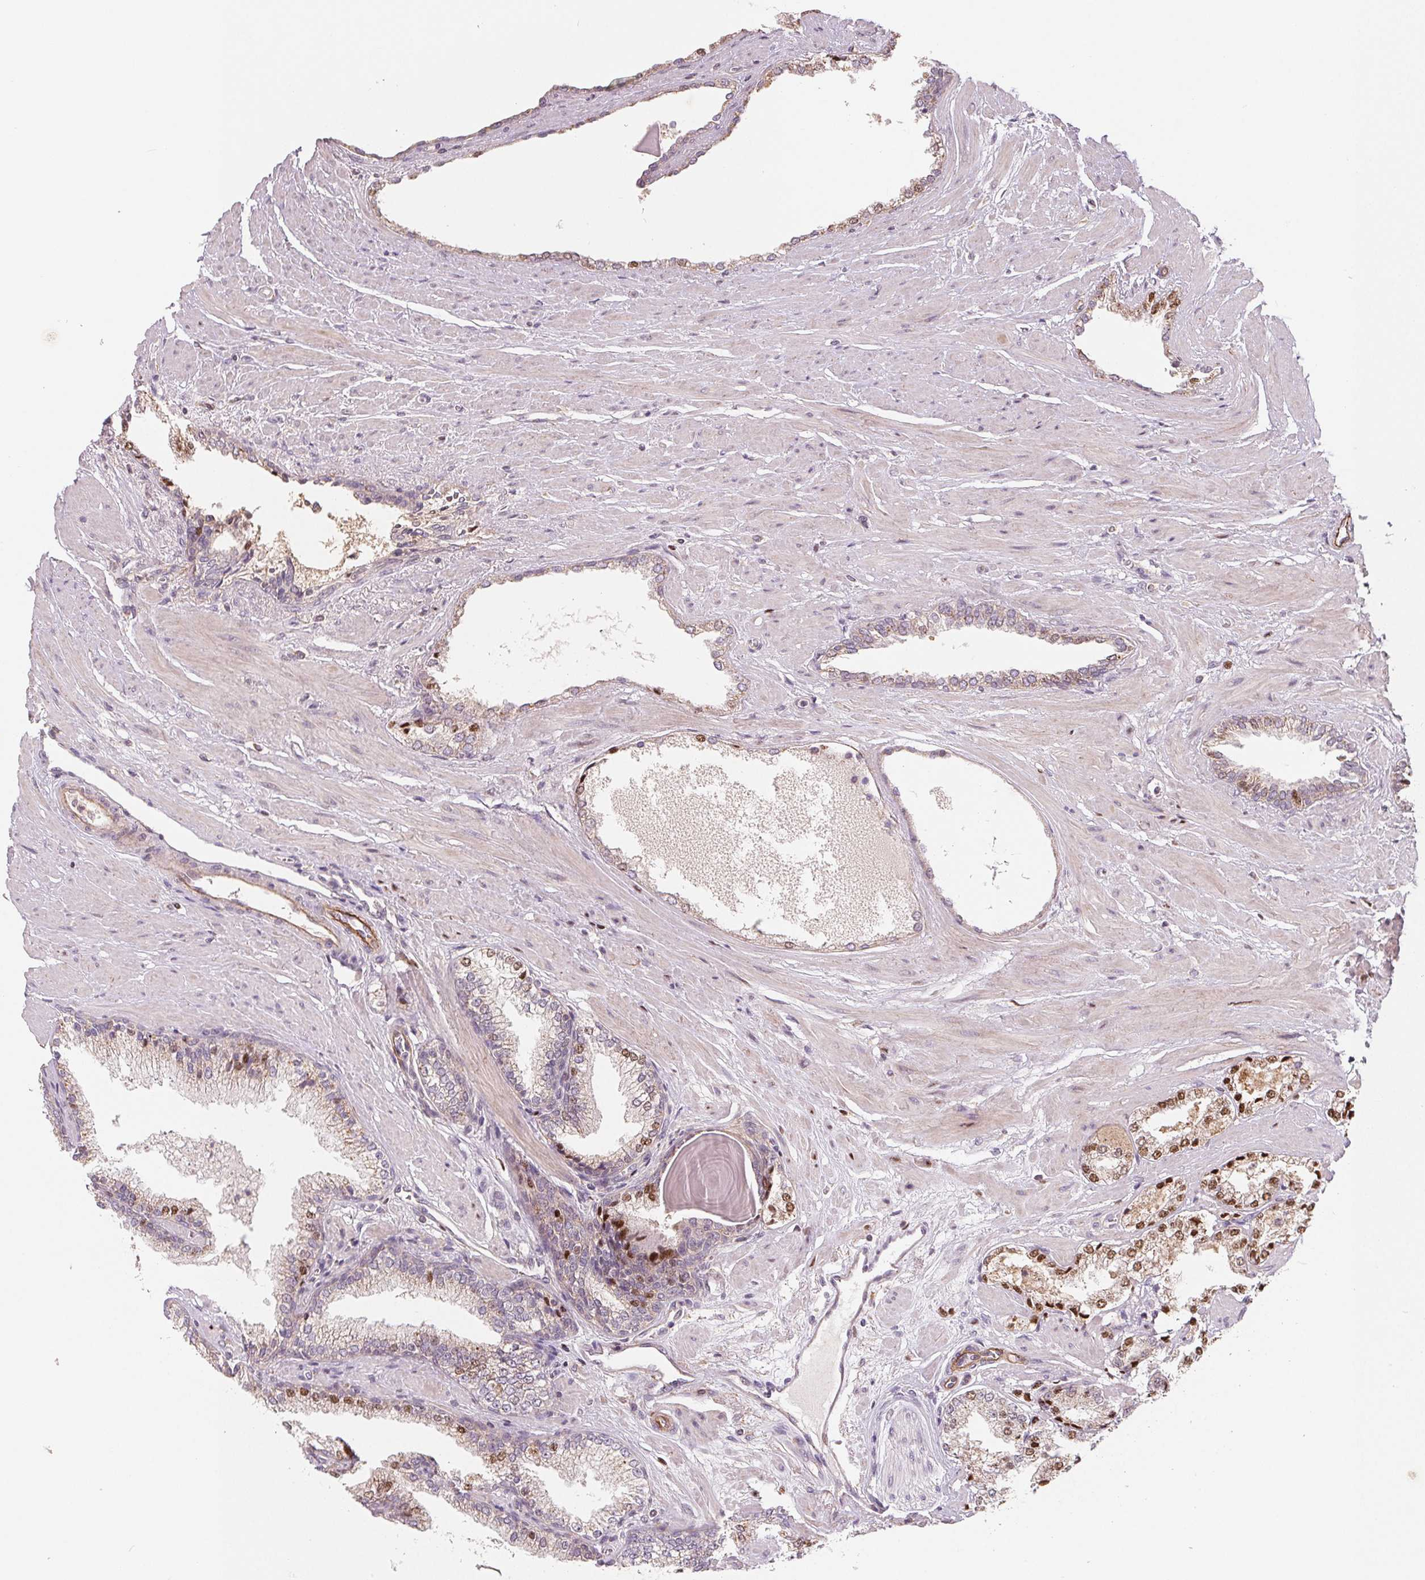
{"staining": {"intensity": "moderate", "quantity": ">75%", "location": "cytoplasmic/membranous,nuclear"}, "tissue": "prostate cancer", "cell_type": "Tumor cells", "image_type": "cancer", "snomed": [{"axis": "morphology", "description": "Adenocarcinoma, High grade"}, {"axis": "topography", "description": "Prostate"}], "caption": "A photomicrograph of human high-grade adenocarcinoma (prostate) stained for a protein displays moderate cytoplasmic/membranous and nuclear brown staining in tumor cells.", "gene": "AQP8", "patient": {"sex": "male", "age": 64}}